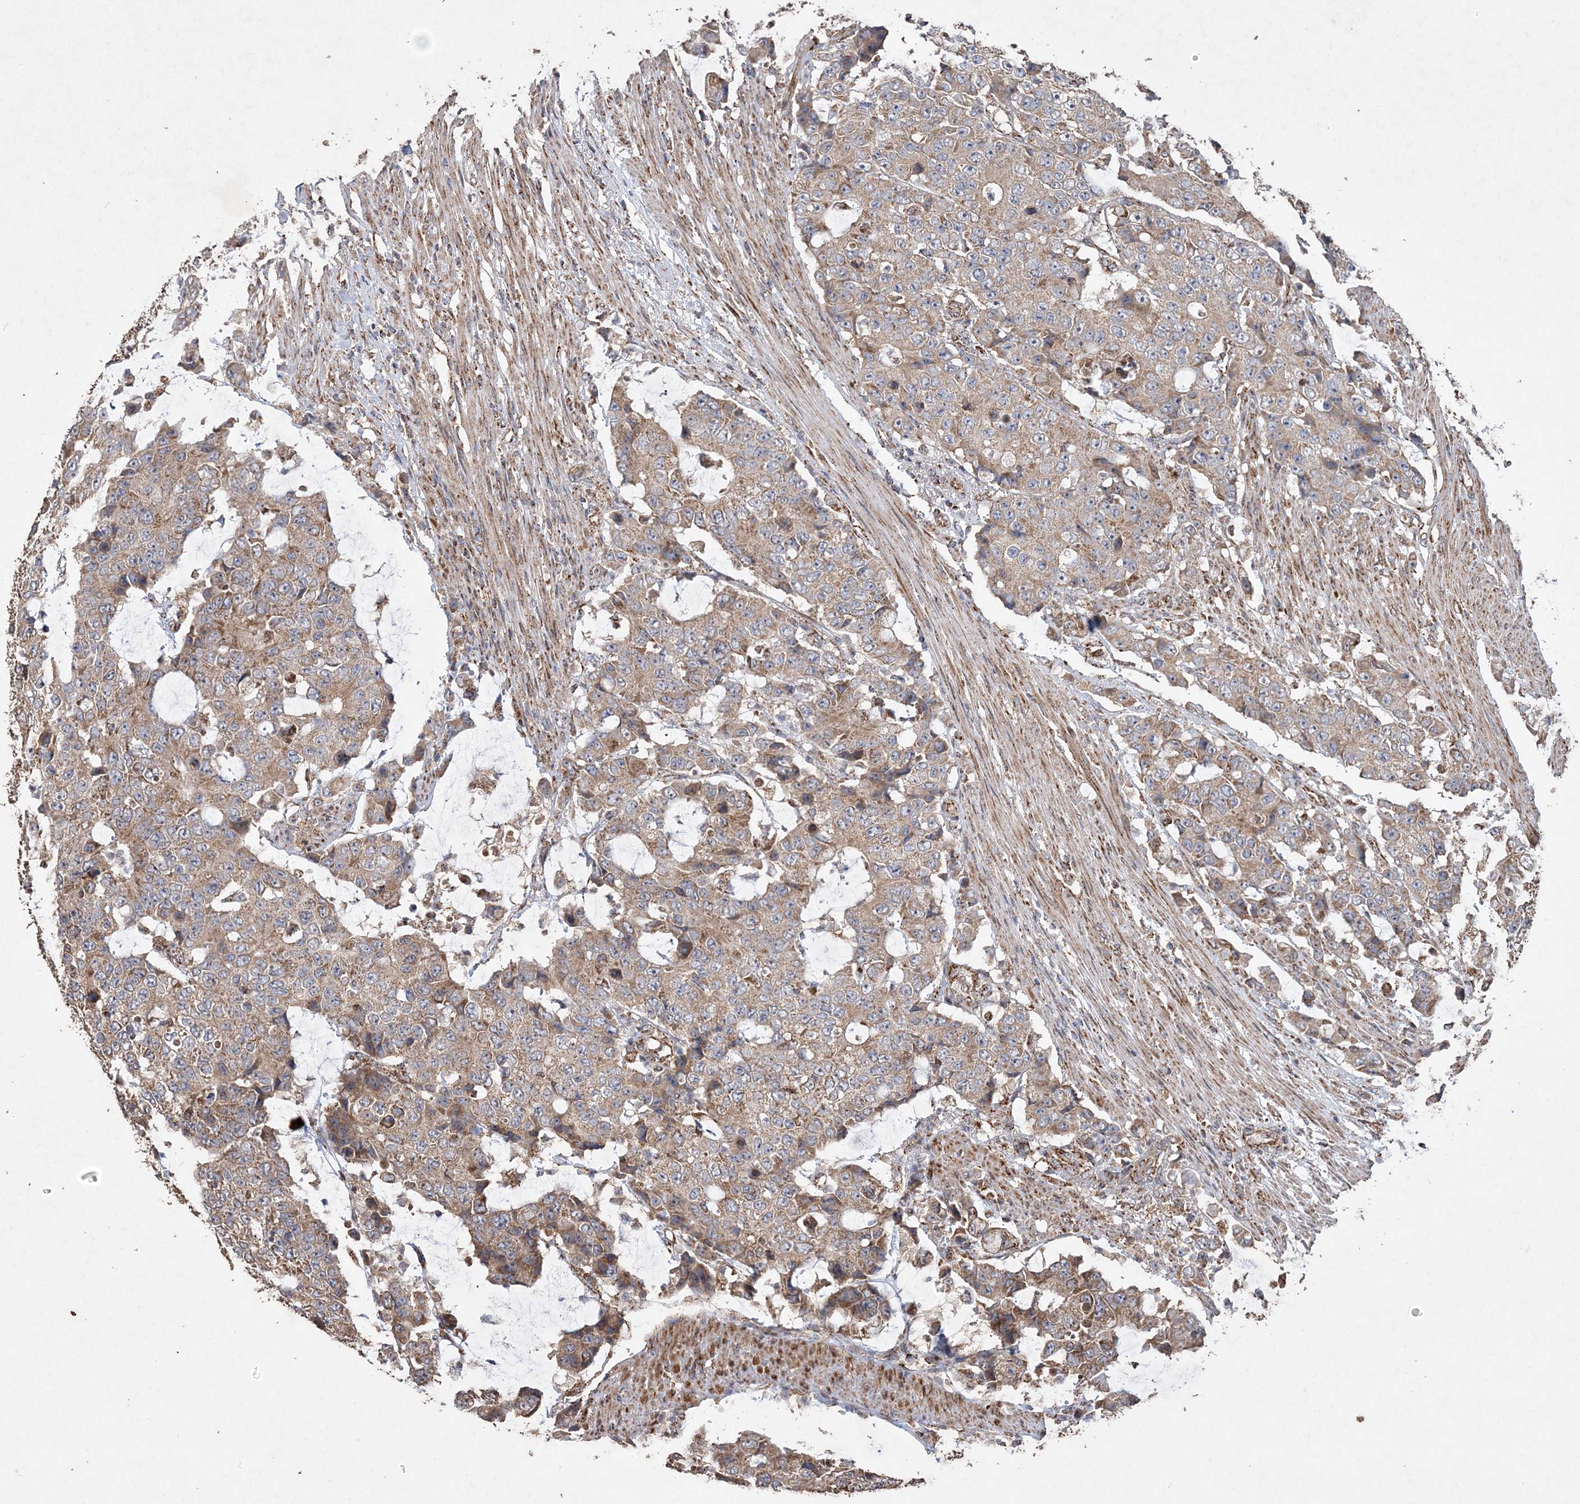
{"staining": {"intensity": "weak", "quantity": ">75%", "location": "cytoplasmic/membranous"}, "tissue": "colorectal cancer", "cell_type": "Tumor cells", "image_type": "cancer", "snomed": [{"axis": "morphology", "description": "Adenocarcinoma, NOS"}, {"axis": "topography", "description": "Colon"}], "caption": "IHC micrograph of human colorectal cancer stained for a protein (brown), which shows low levels of weak cytoplasmic/membranous staining in about >75% of tumor cells.", "gene": "POC5", "patient": {"sex": "female", "age": 86}}